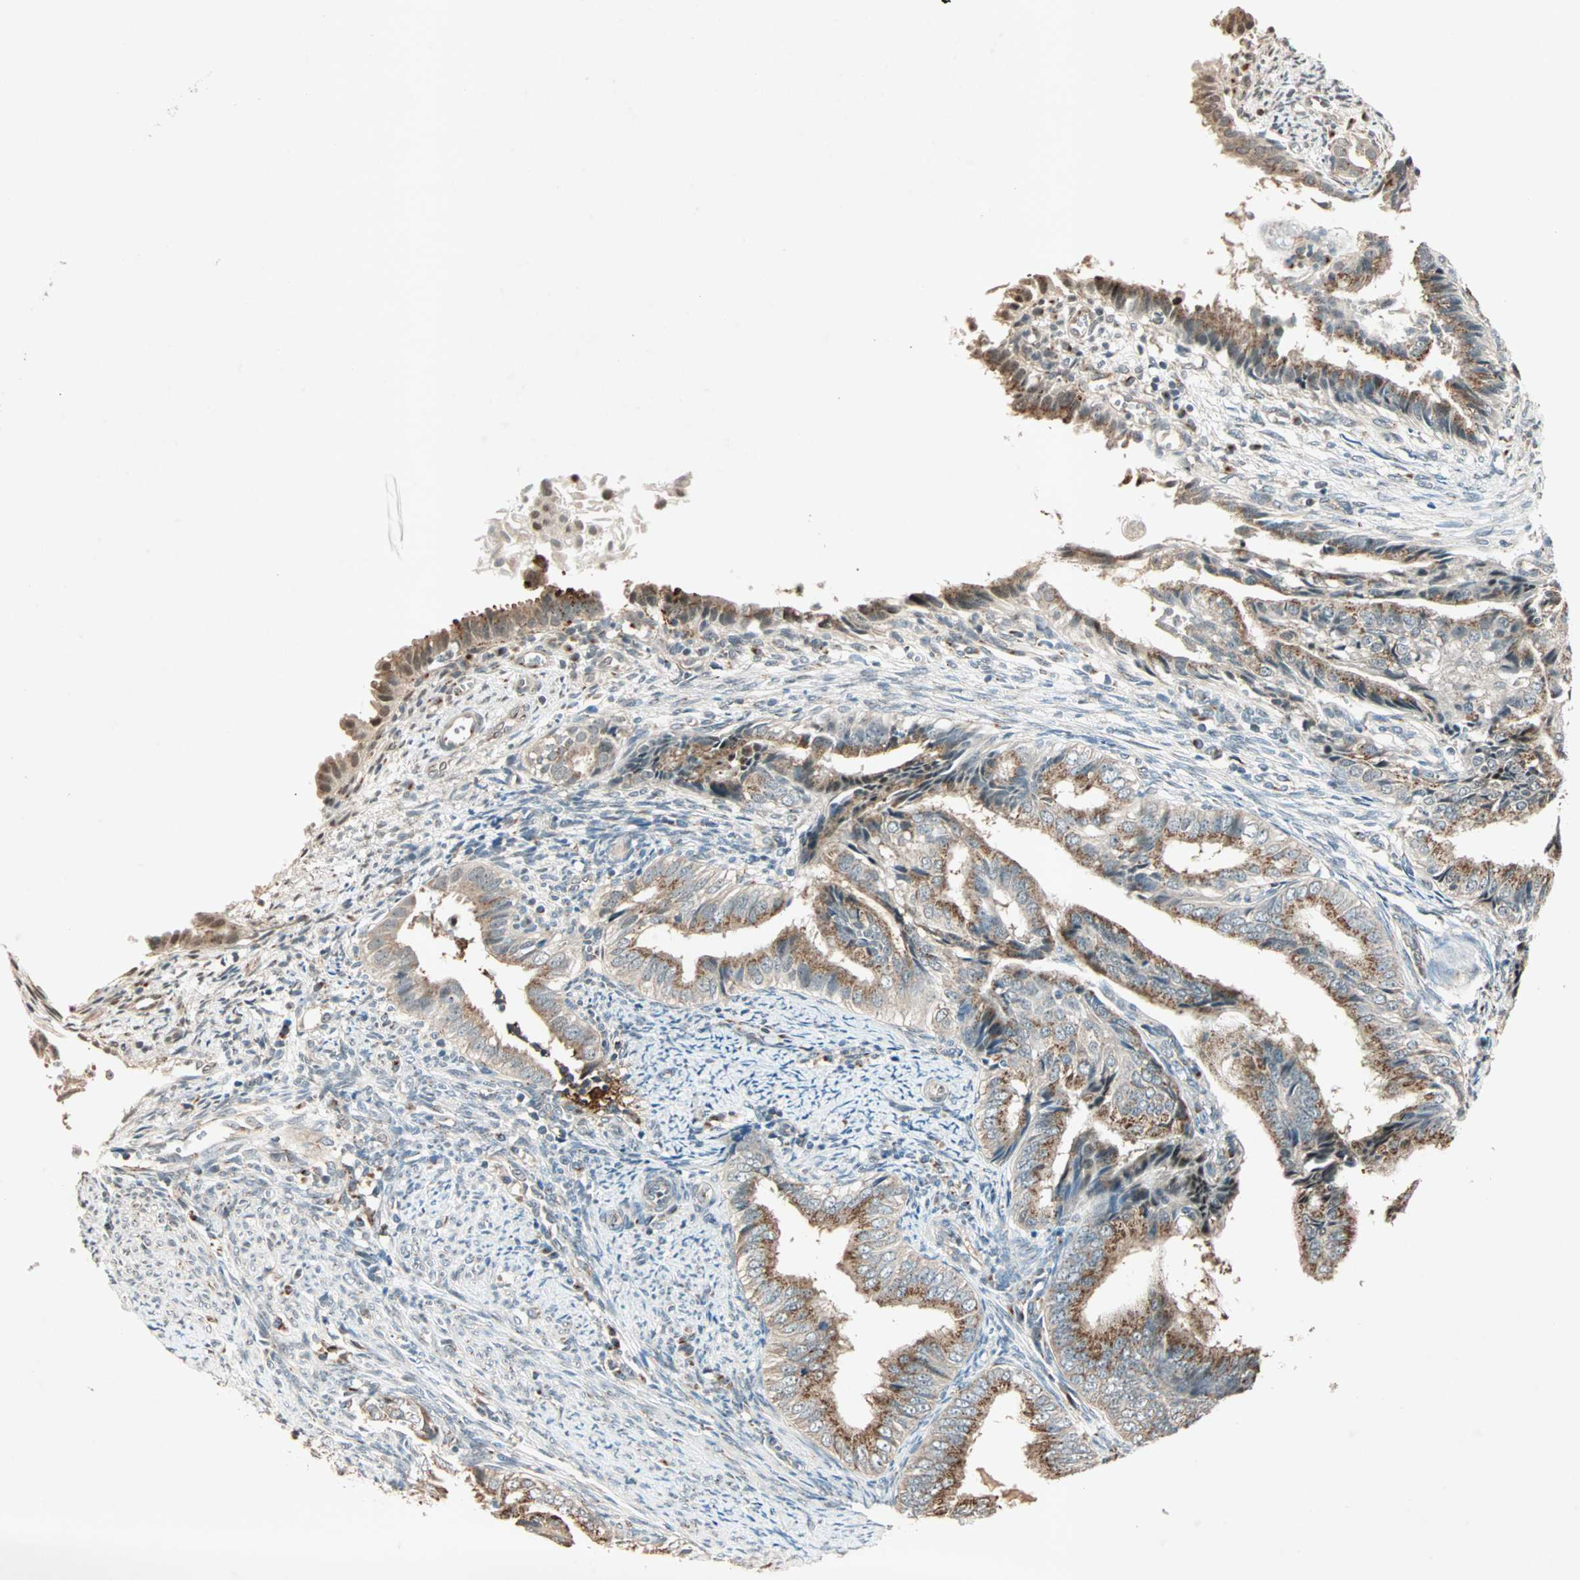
{"staining": {"intensity": "moderate", "quantity": "25%-75%", "location": "cytoplasmic/membranous"}, "tissue": "endometrial cancer", "cell_type": "Tumor cells", "image_type": "cancer", "snomed": [{"axis": "morphology", "description": "Adenocarcinoma, NOS"}, {"axis": "topography", "description": "Endometrium"}], "caption": "A histopathology image of human adenocarcinoma (endometrial) stained for a protein reveals moderate cytoplasmic/membranous brown staining in tumor cells. The staining was performed using DAB, with brown indicating positive protein expression. Nuclei are stained blue with hematoxylin.", "gene": "PRDM2", "patient": {"sex": "female", "age": 58}}